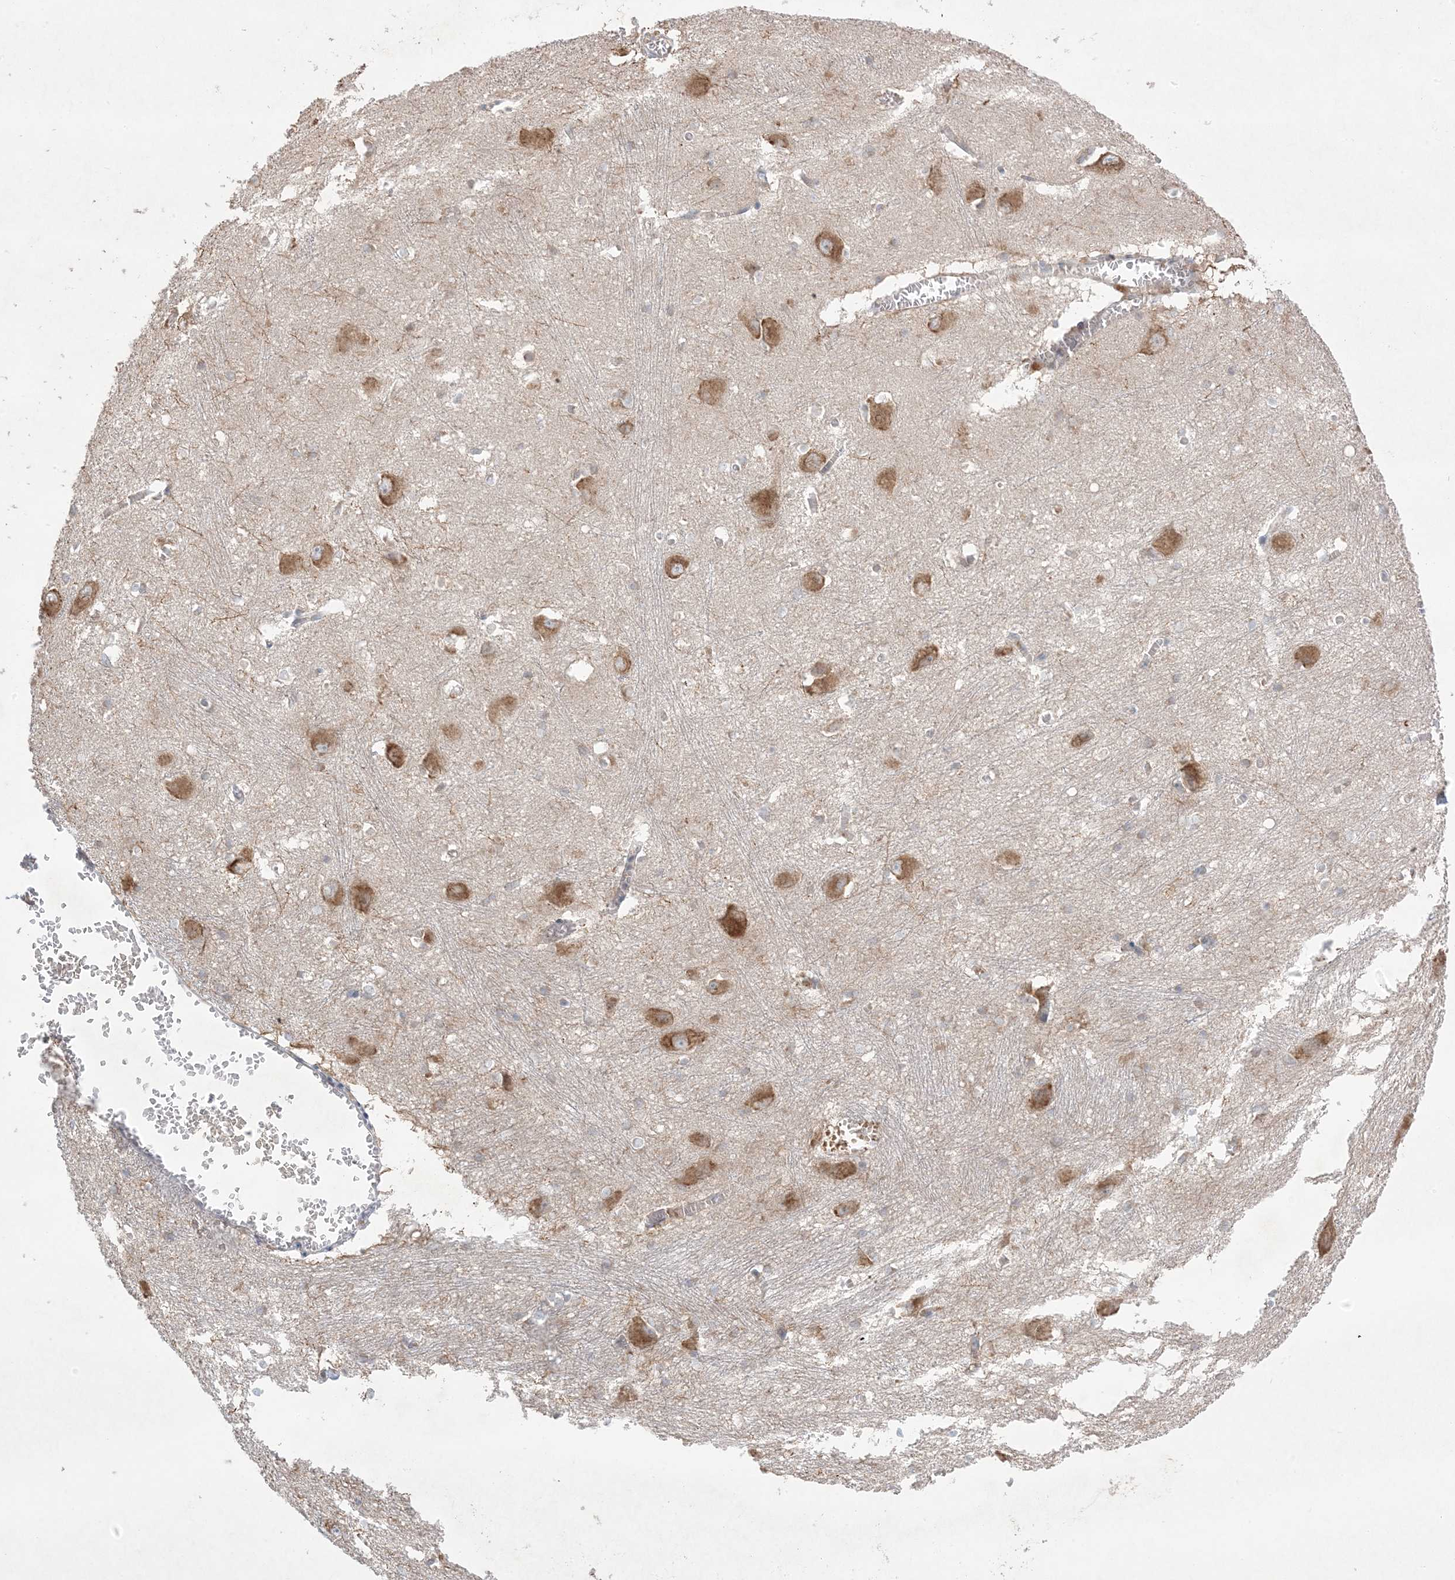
{"staining": {"intensity": "weak", "quantity": "<25%", "location": "cytoplasmic/membranous"}, "tissue": "caudate", "cell_type": "Glial cells", "image_type": "normal", "snomed": [{"axis": "morphology", "description": "Normal tissue, NOS"}, {"axis": "topography", "description": "Lateral ventricle wall"}], "caption": "This is an immunohistochemistry photomicrograph of benign caudate. There is no staining in glial cells.", "gene": "MMGT1", "patient": {"sex": "male", "age": 37}}